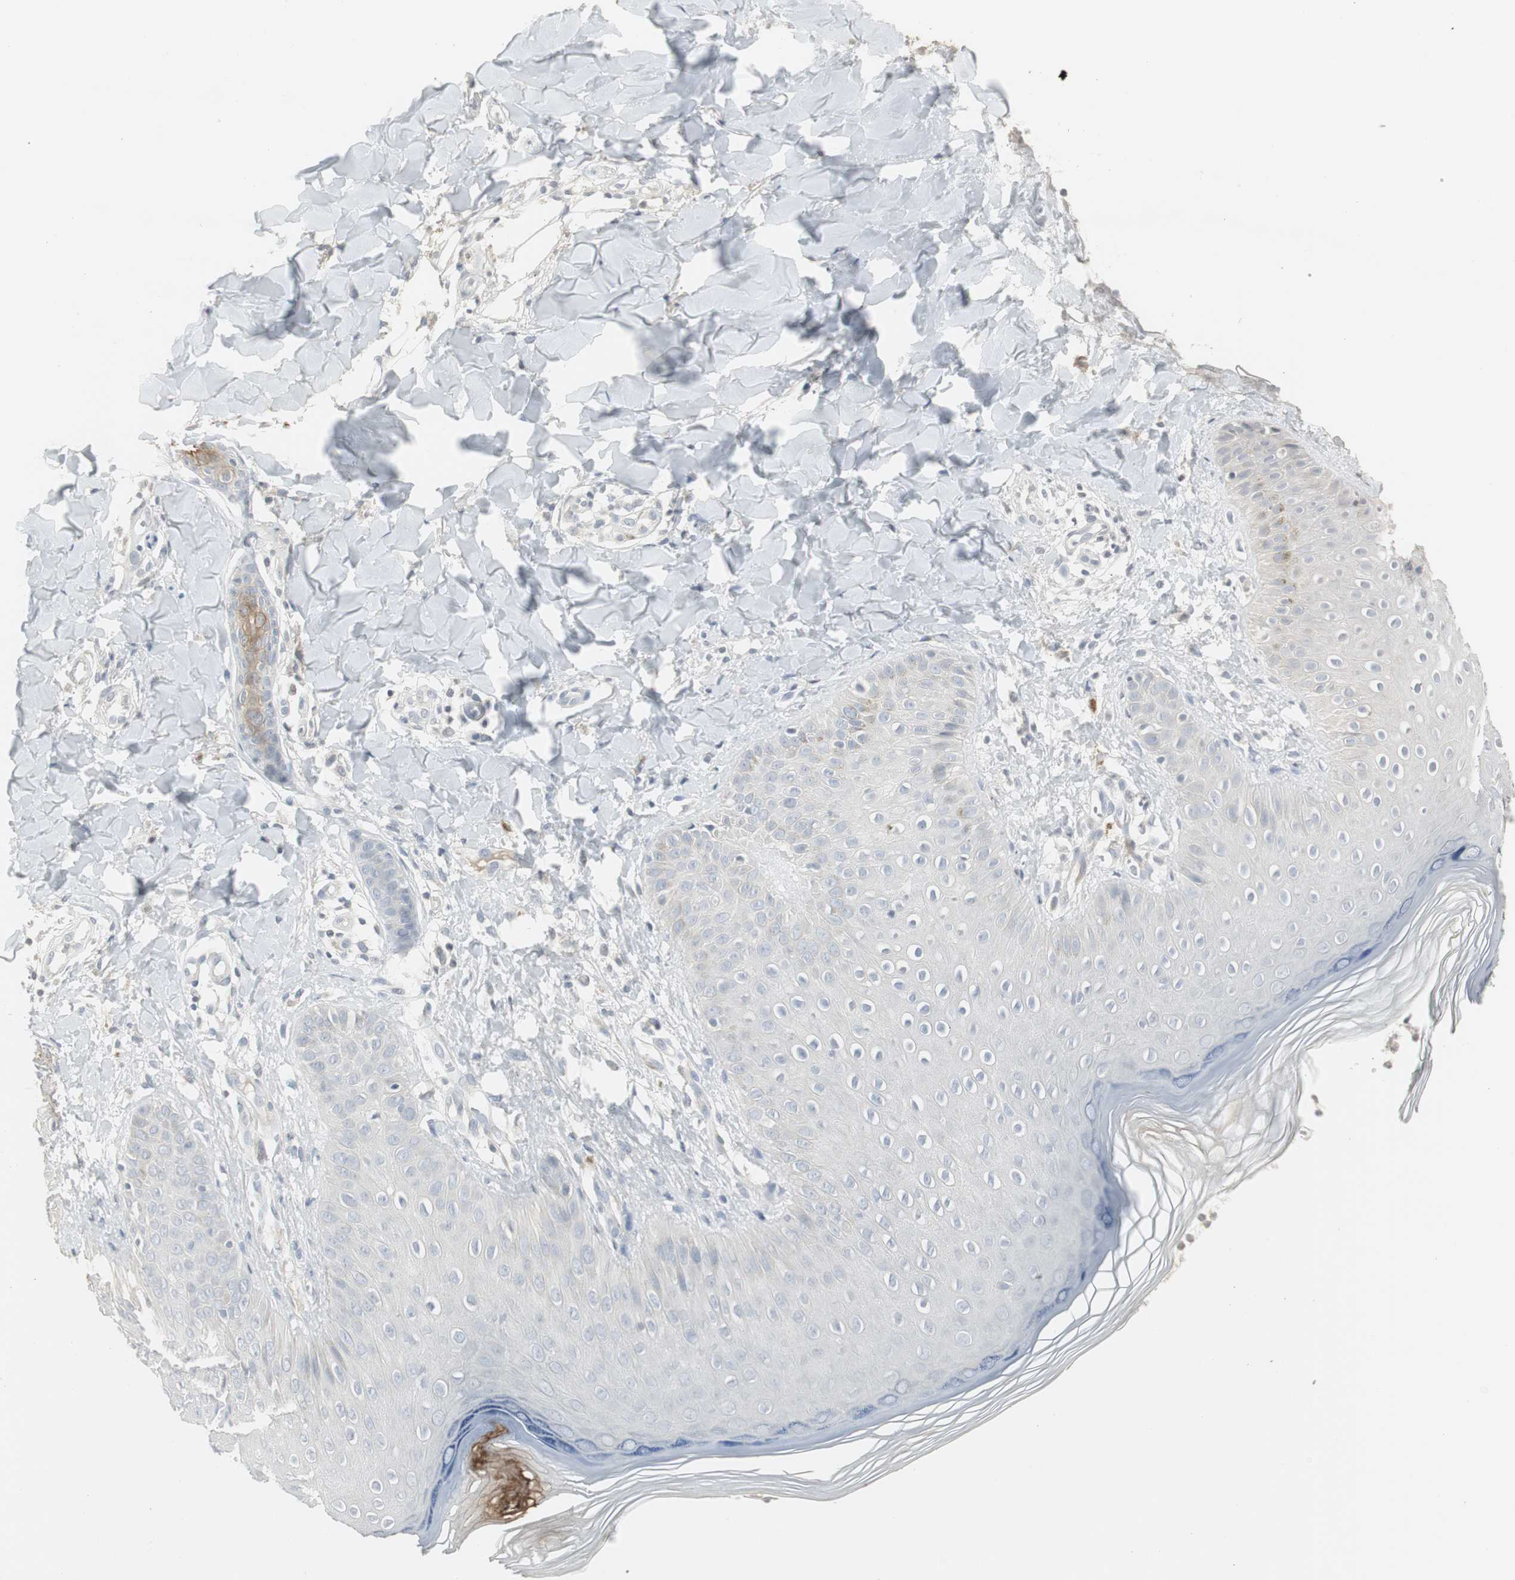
{"staining": {"intensity": "negative", "quantity": "none", "location": "none"}, "tissue": "skin", "cell_type": "Epidermal cells", "image_type": "normal", "snomed": [{"axis": "morphology", "description": "Normal tissue, NOS"}, {"axis": "morphology", "description": "Inflammation, NOS"}, {"axis": "topography", "description": "Soft tissue"}, {"axis": "topography", "description": "Anal"}], "caption": "Skin stained for a protein using IHC displays no expression epidermal cells.", "gene": "PI15", "patient": {"sex": "female", "age": 15}}